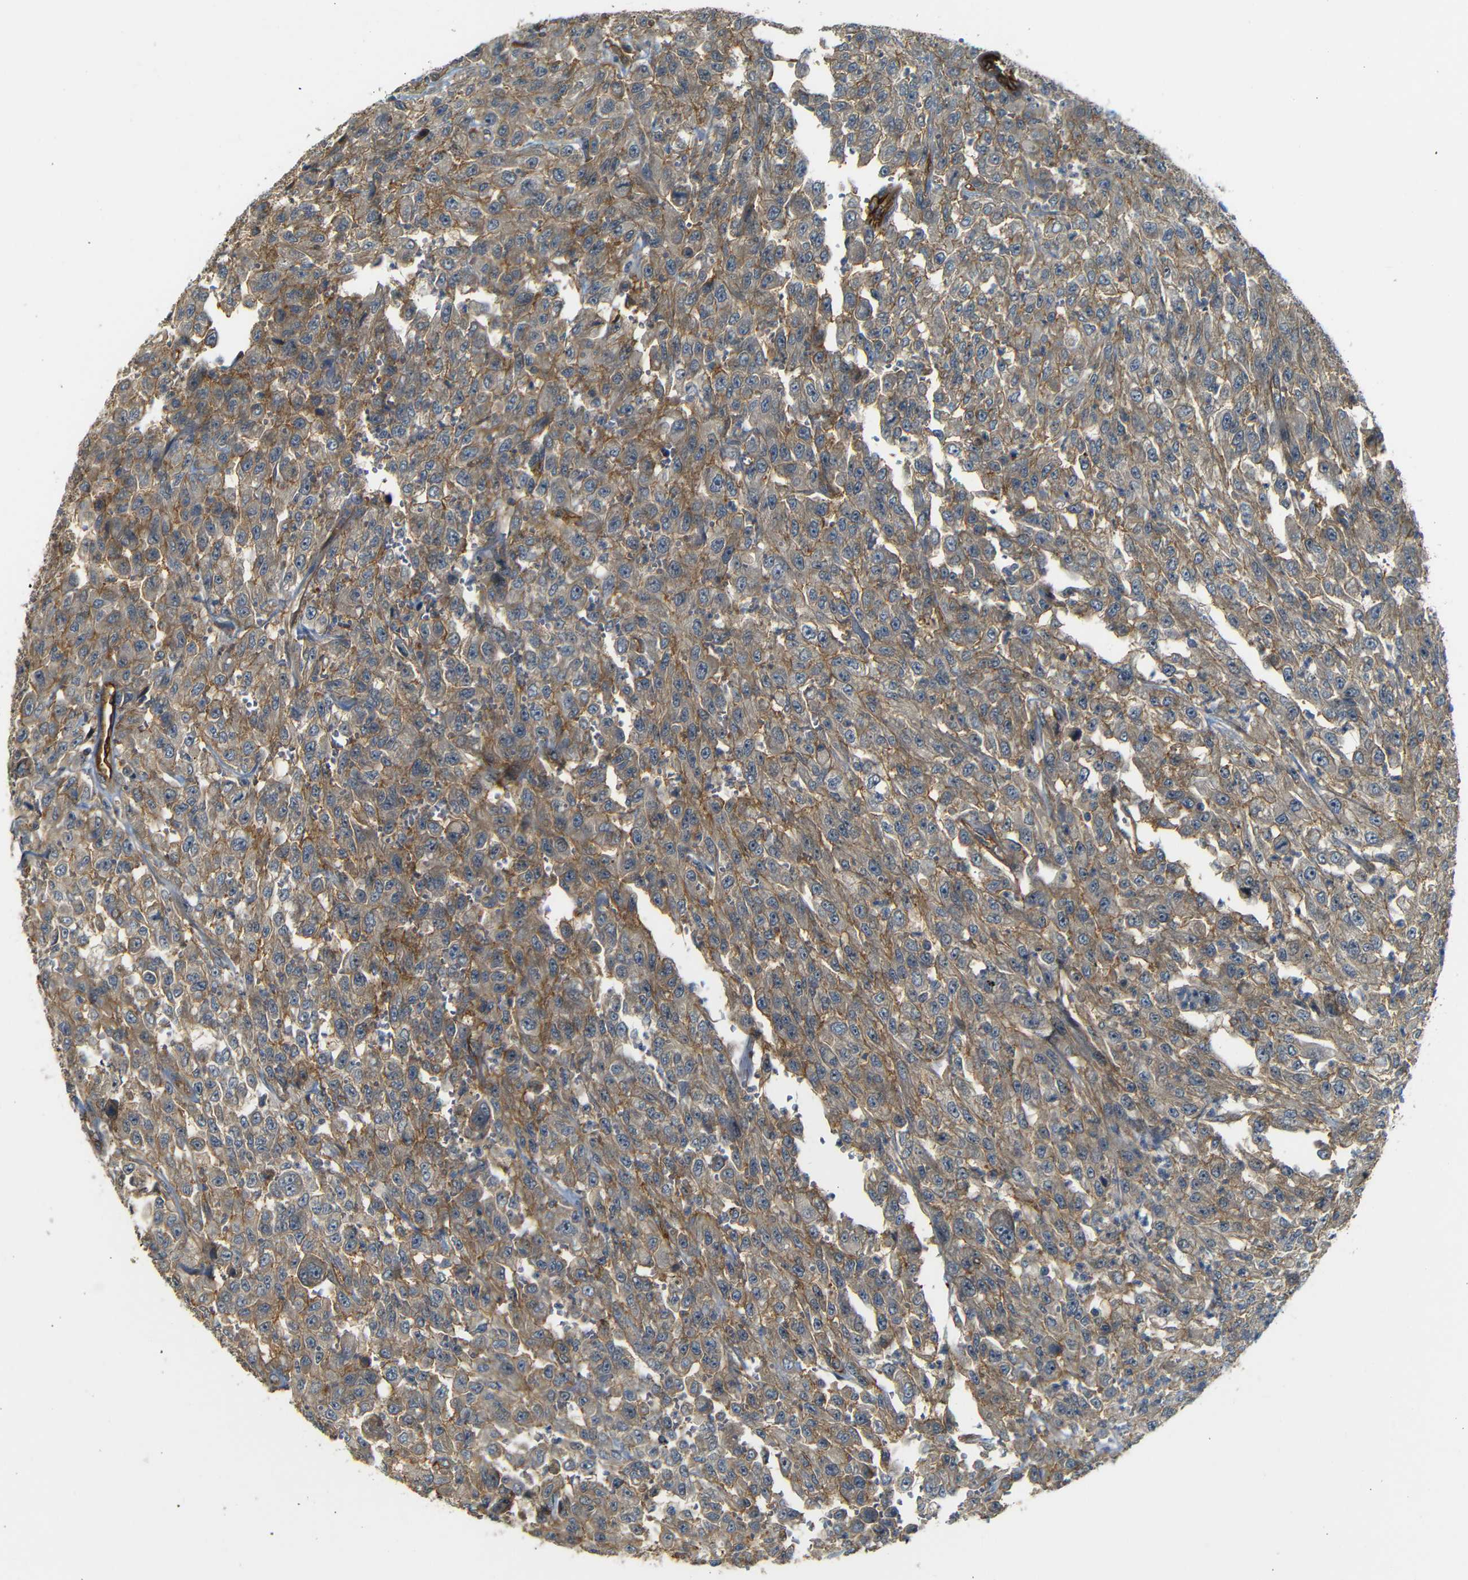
{"staining": {"intensity": "moderate", "quantity": ">75%", "location": "cytoplasmic/membranous"}, "tissue": "urothelial cancer", "cell_type": "Tumor cells", "image_type": "cancer", "snomed": [{"axis": "morphology", "description": "Urothelial carcinoma, High grade"}, {"axis": "topography", "description": "Urinary bladder"}], "caption": "Approximately >75% of tumor cells in human high-grade urothelial carcinoma reveal moderate cytoplasmic/membranous protein staining as visualized by brown immunohistochemical staining.", "gene": "RELL1", "patient": {"sex": "male", "age": 46}}